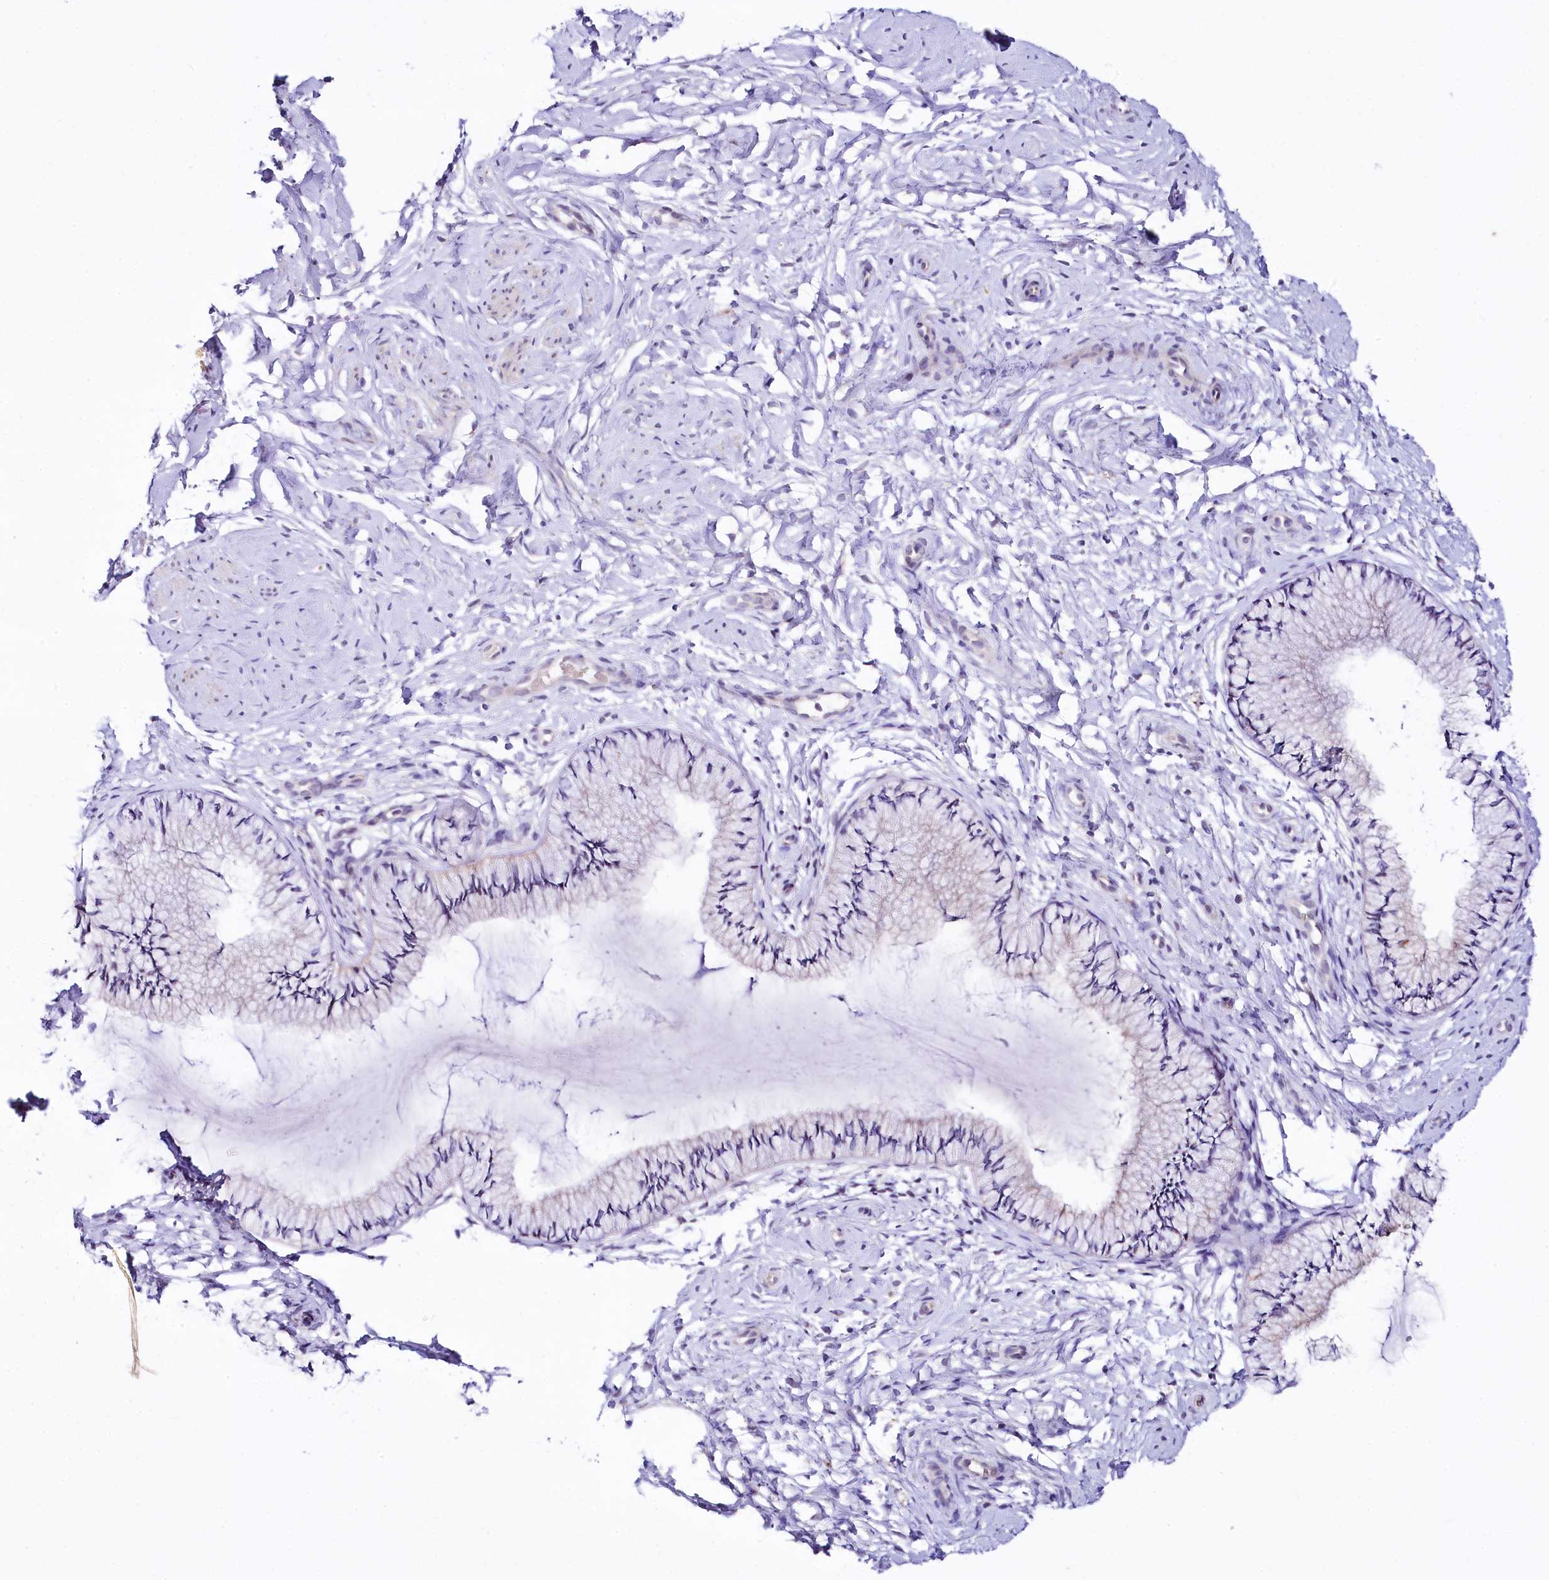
{"staining": {"intensity": "moderate", "quantity": "<25%", "location": "cytoplasmic/membranous"}, "tissue": "cervix", "cell_type": "Glandular cells", "image_type": "normal", "snomed": [{"axis": "morphology", "description": "Normal tissue, NOS"}, {"axis": "topography", "description": "Cervix"}], "caption": "An immunohistochemistry micrograph of normal tissue is shown. Protein staining in brown shows moderate cytoplasmic/membranous positivity in cervix within glandular cells. The staining was performed using DAB (3,3'-diaminobenzidine), with brown indicating positive protein expression. Nuclei are stained blue with hematoxylin.", "gene": "CEP295", "patient": {"sex": "female", "age": 33}}